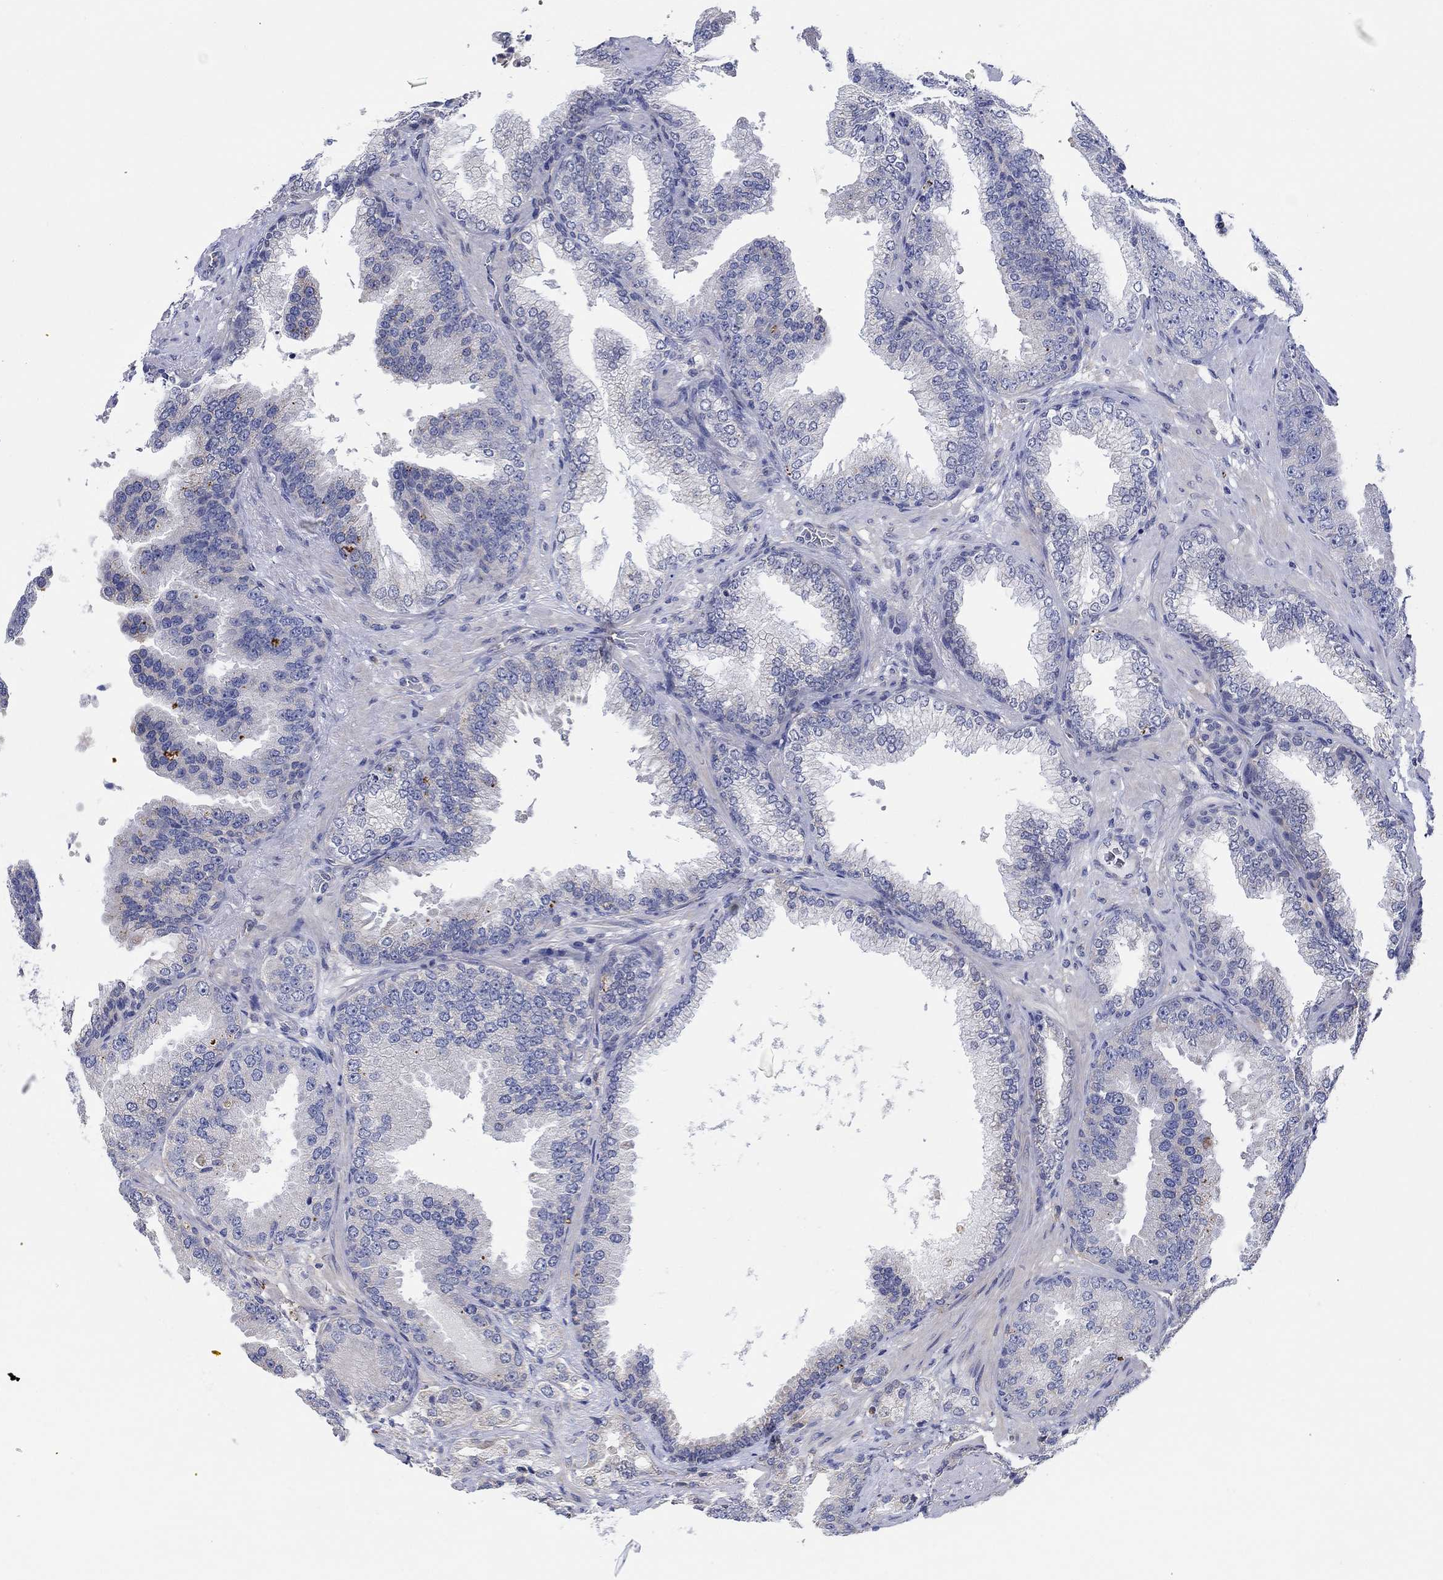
{"staining": {"intensity": "negative", "quantity": "none", "location": "none"}, "tissue": "prostate cancer", "cell_type": "Tumor cells", "image_type": "cancer", "snomed": [{"axis": "morphology", "description": "Adenocarcinoma, Low grade"}, {"axis": "topography", "description": "Prostate"}], "caption": "This is a image of immunohistochemistry staining of adenocarcinoma (low-grade) (prostate), which shows no staining in tumor cells. (DAB IHC, high magnification).", "gene": "TEKT3", "patient": {"sex": "male", "age": 68}}